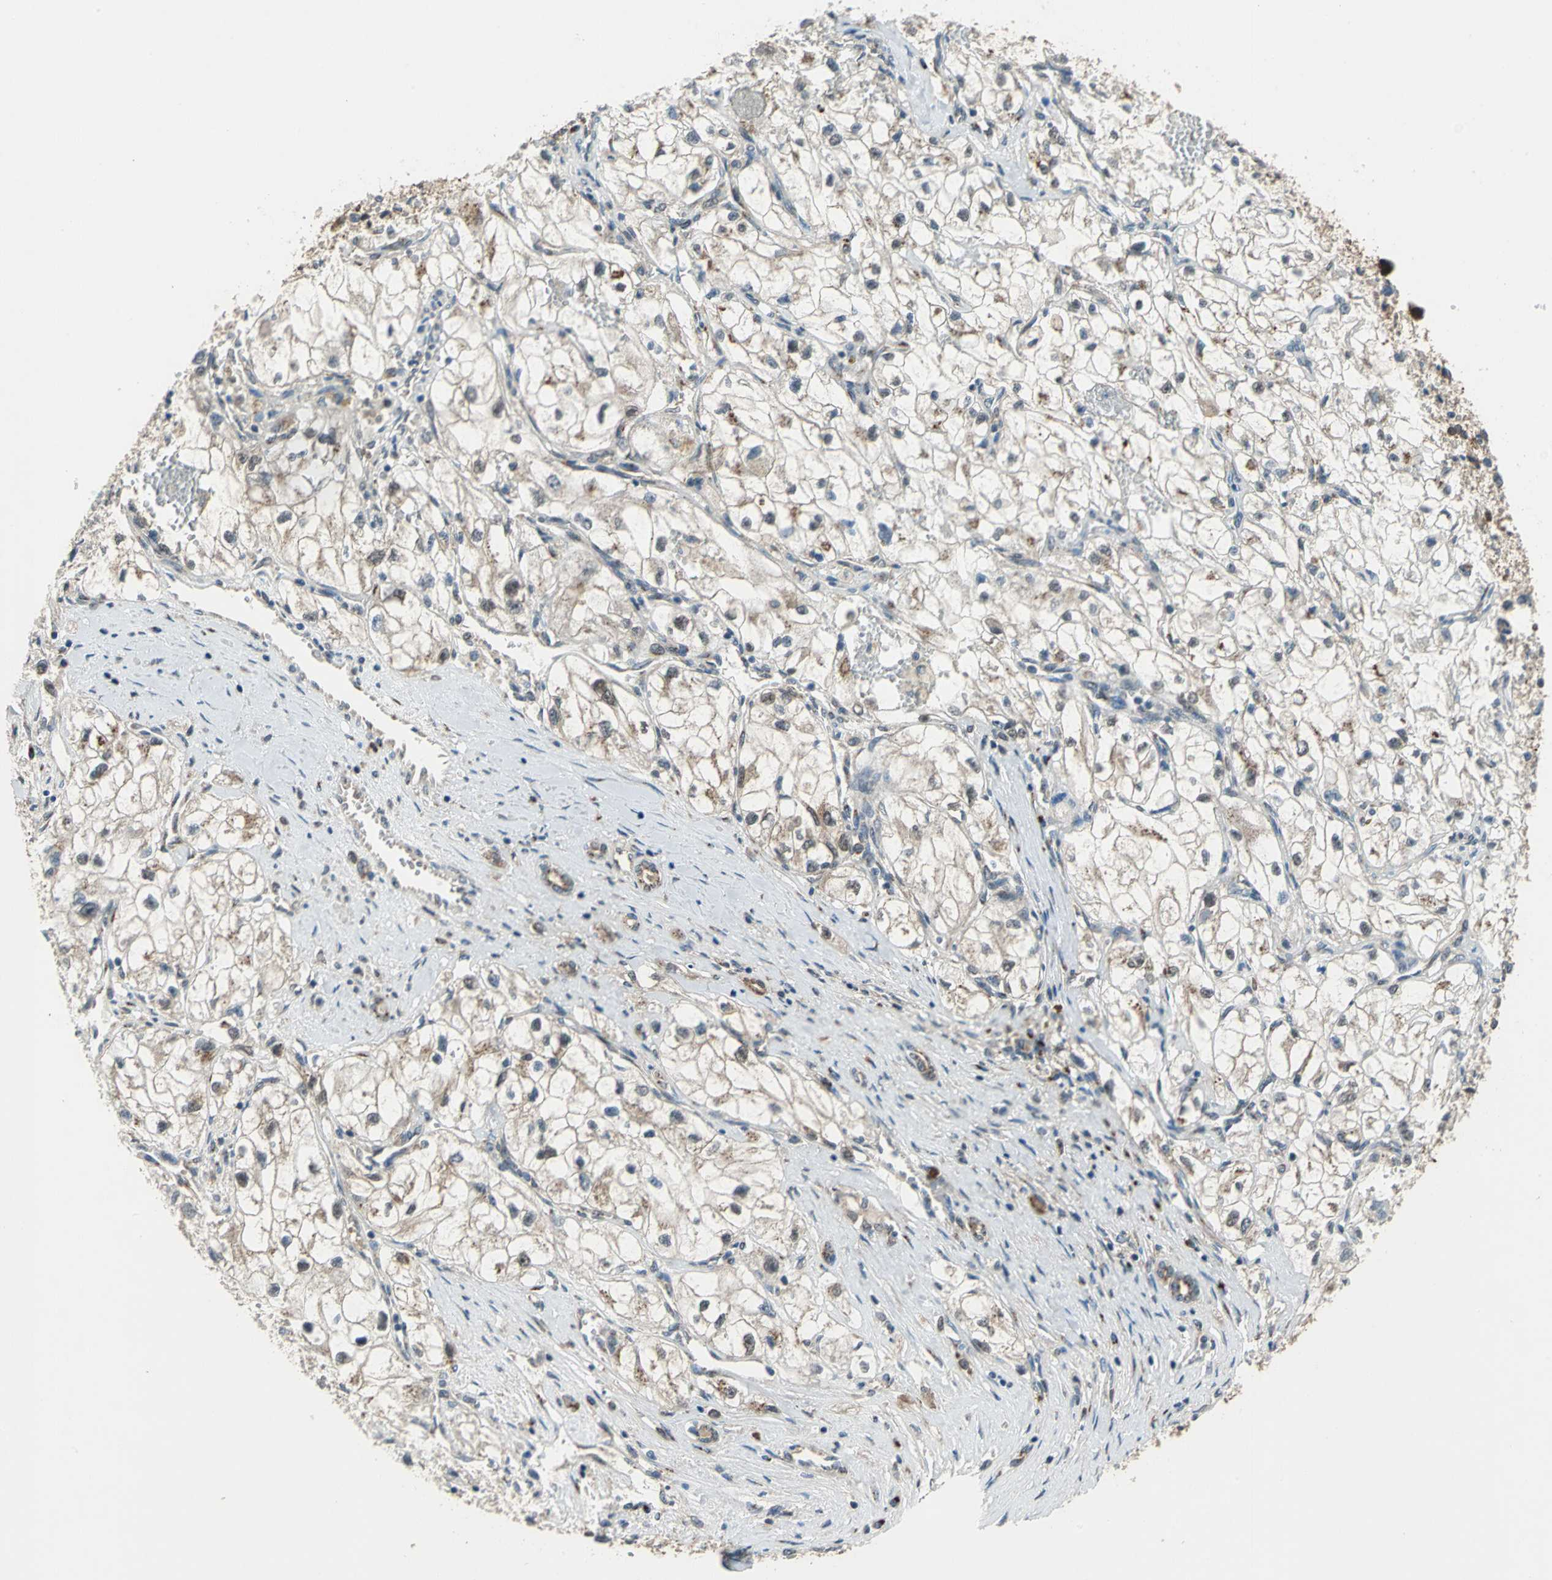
{"staining": {"intensity": "moderate", "quantity": ">75%", "location": "cytoplasmic/membranous,nuclear"}, "tissue": "renal cancer", "cell_type": "Tumor cells", "image_type": "cancer", "snomed": [{"axis": "morphology", "description": "Adenocarcinoma, NOS"}, {"axis": "topography", "description": "Kidney"}], "caption": "An immunohistochemistry micrograph of neoplastic tissue is shown. Protein staining in brown shows moderate cytoplasmic/membranous and nuclear positivity in adenocarcinoma (renal) within tumor cells.", "gene": "NFKBIE", "patient": {"sex": "female", "age": 70}}